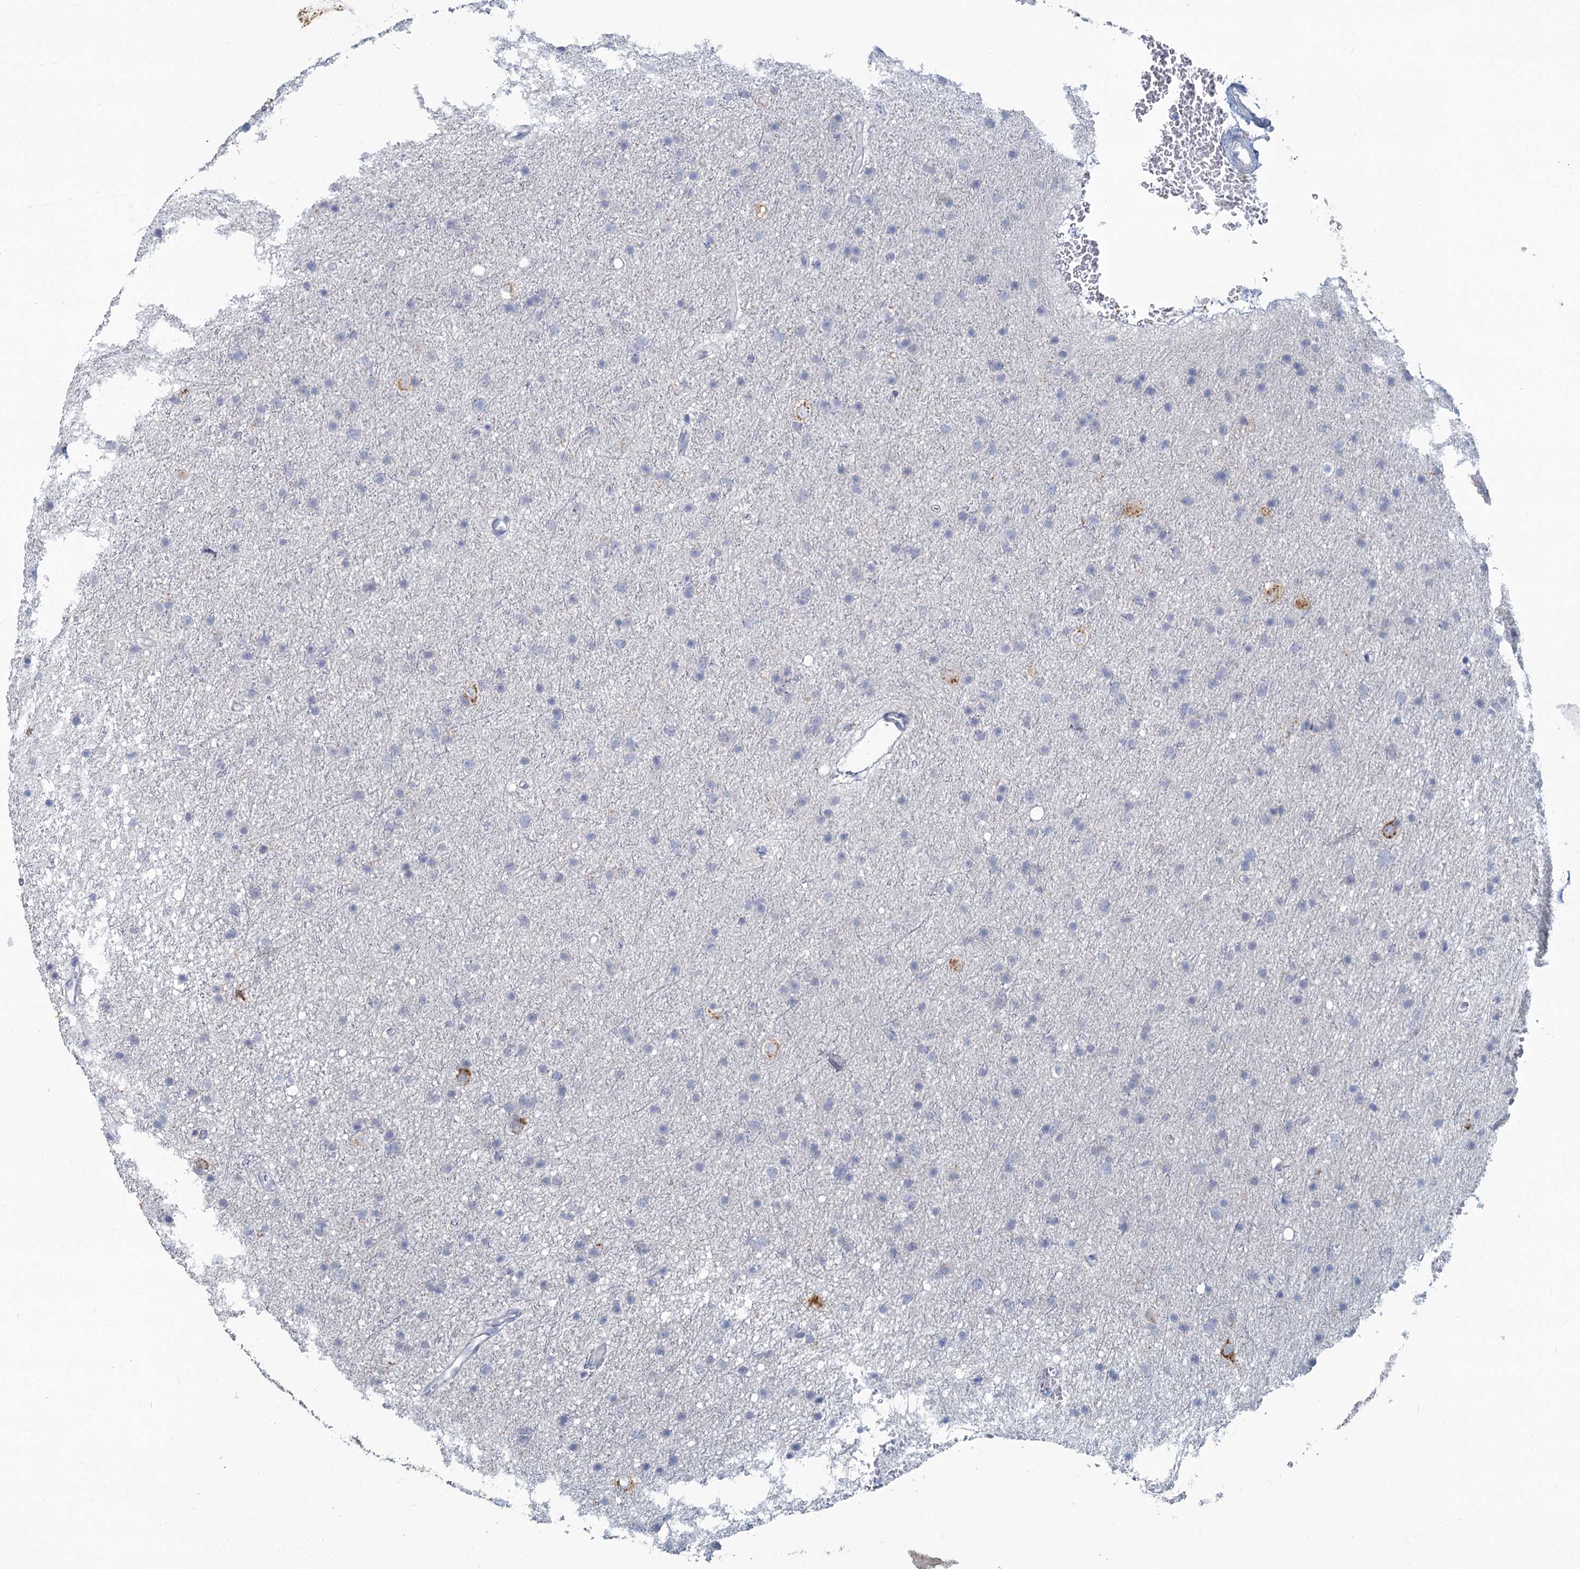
{"staining": {"intensity": "negative", "quantity": "none", "location": "none"}, "tissue": "glioma", "cell_type": "Tumor cells", "image_type": "cancer", "snomed": [{"axis": "morphology", "description": "Glioma, malignant, Low grade"}, {"axis": "topography", "description": "Cerebral cortex"}], "caption": "The image reveals no staining of tumor cells in malignant glioma (low-grade).", "gene": "CHGA", "patient": {"sex": "female", "age": 39}}